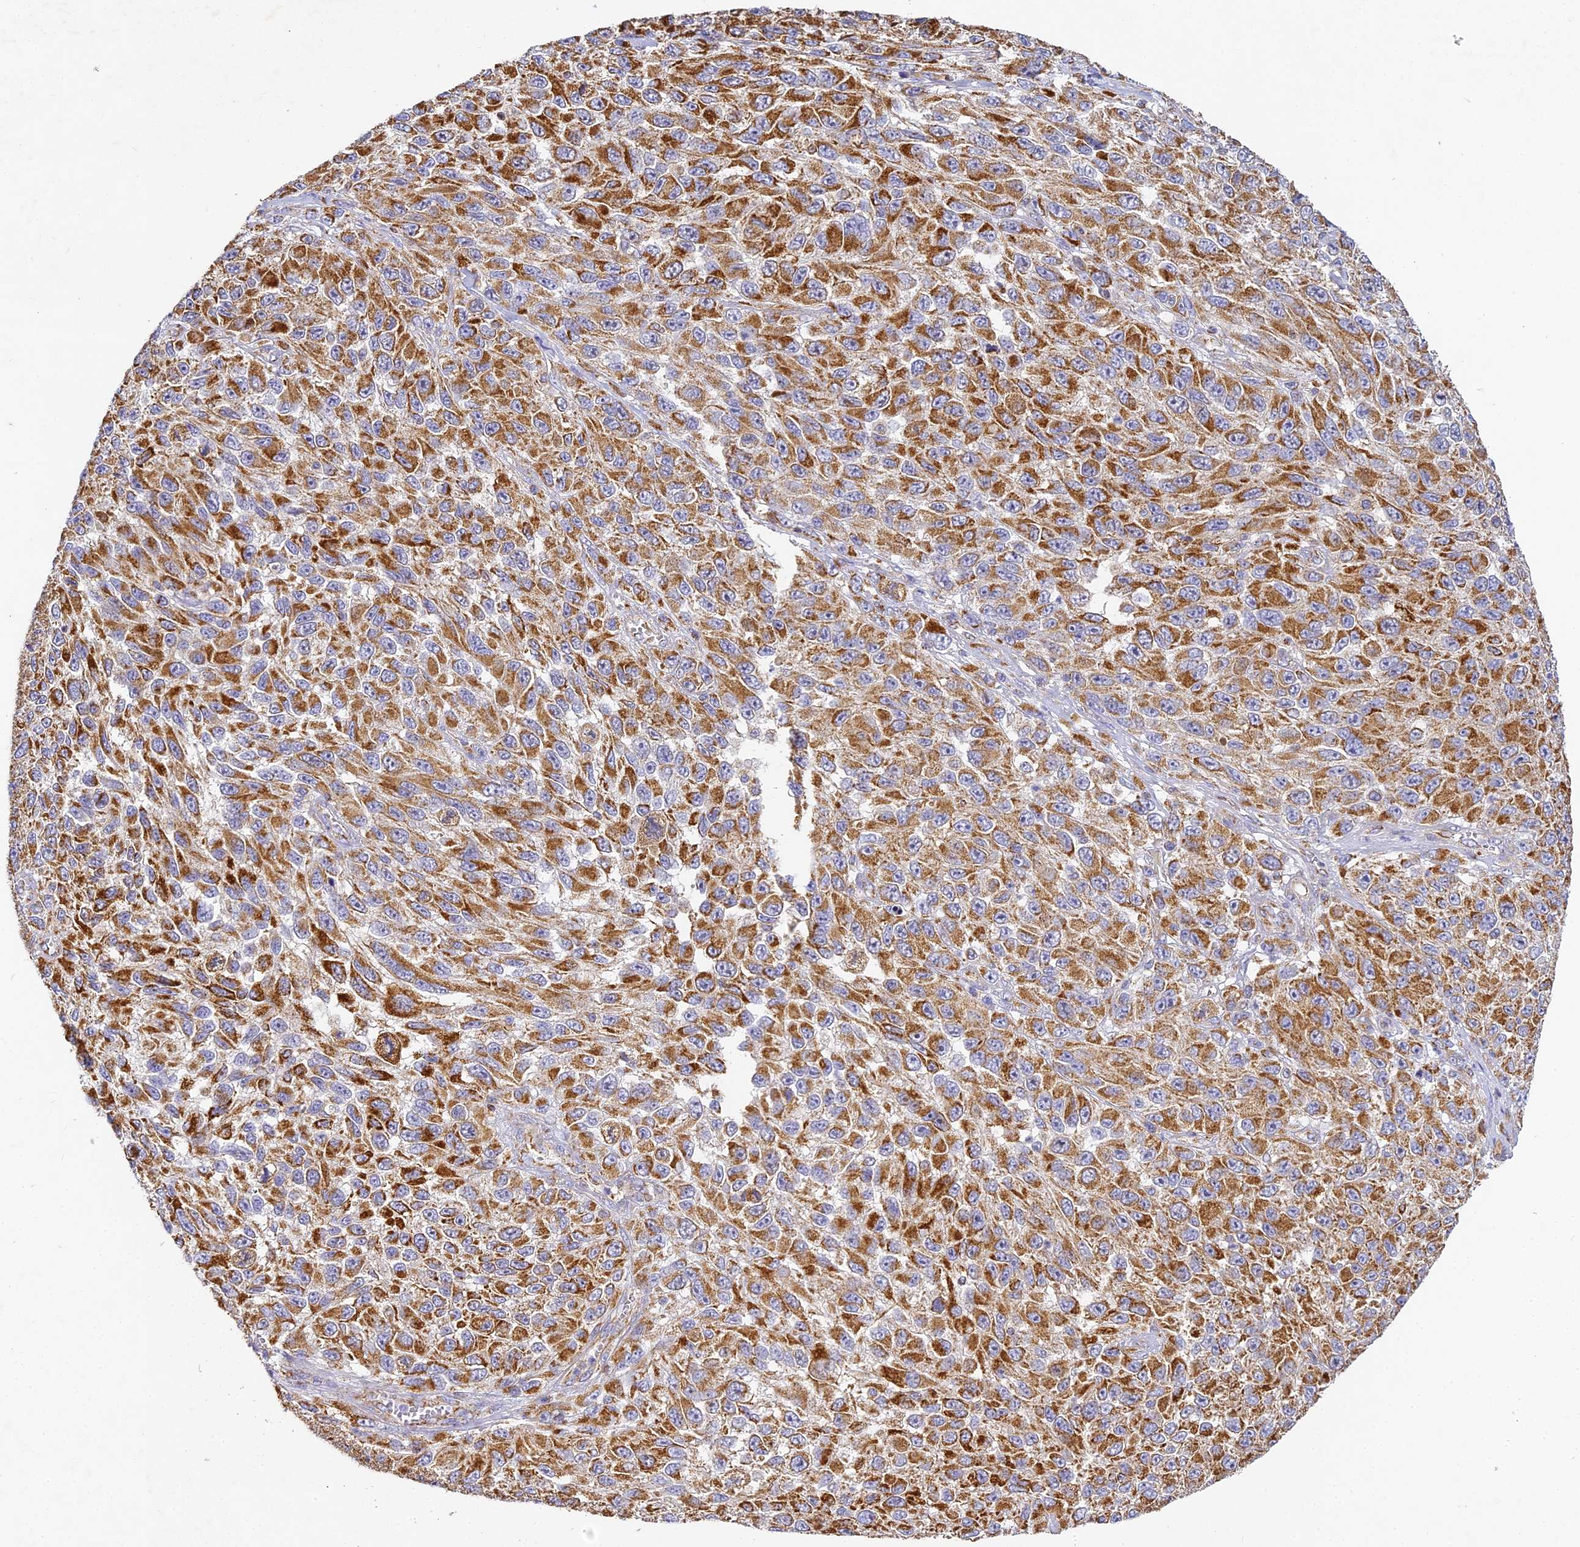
{"staining": {"intensity": "strong", "quantity": ">75%", "location": "cytoplasmic/membranous"}, "tissue": "melanoma", "cell_type": "Tumor cells", "image_type": "cancer", "snomed": [{"axis": "morphology", "description": "Normal tissue, NOS"}, {"axis": "morphology", "description": "Malignant melanoma, NOS"}, {"axis": "topography", "description": "Skin"}], "caption": "Human melanoma stained with a protein marker exhibits strong staining in tumor cells.", "gene": "DONSON", "patient": {"sex": "female", "age": 96}}